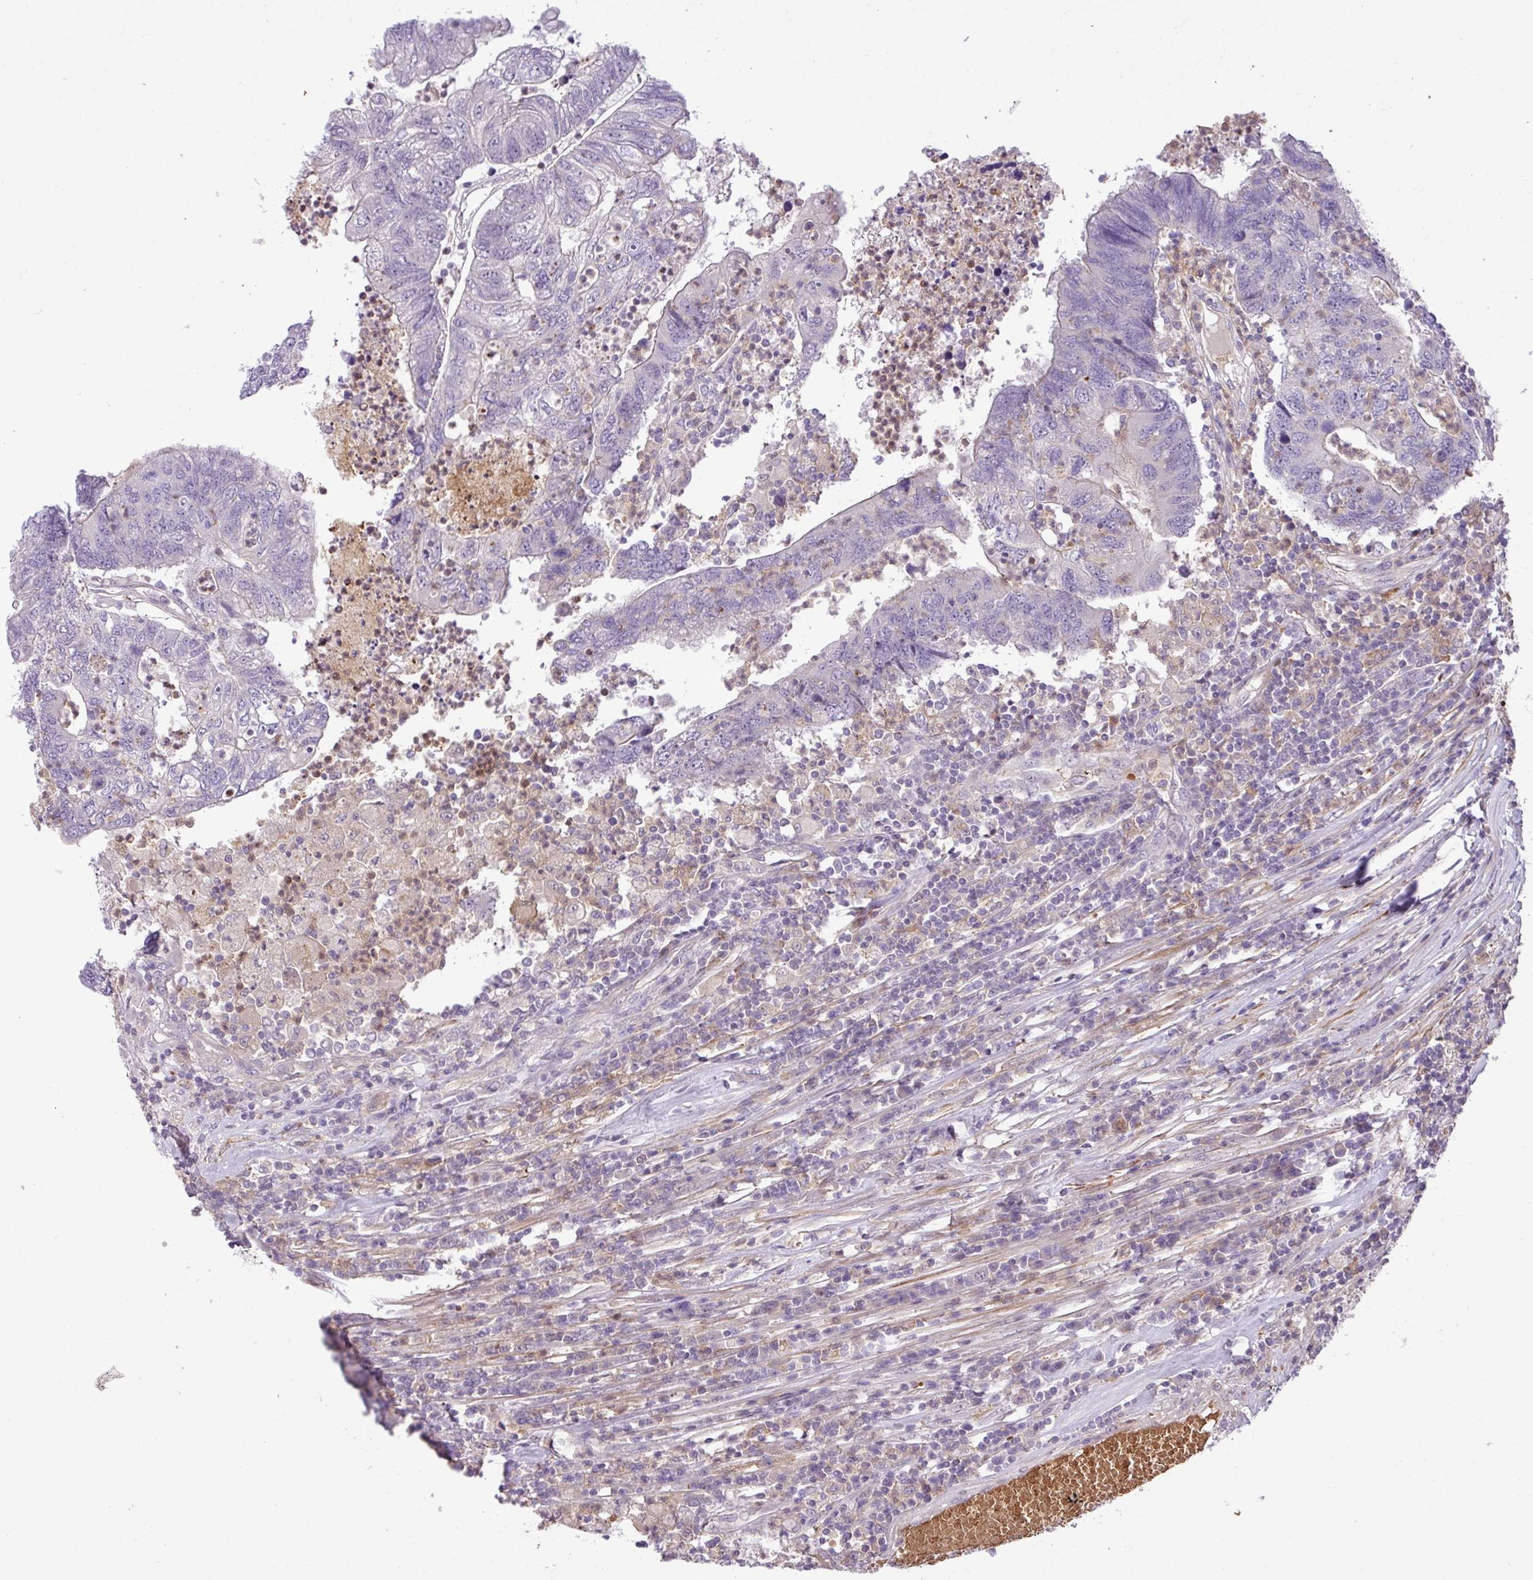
{"staining": {"intensity": "negative", "quantity": "none", "location": "none"}, "tissue": "colorectal cancer", "cell_type": "Tumor cells", "image_type": "cancer", "snomed": [{"axis": "morphology", "description": "Adenocarcinoma, NOS"}, {"axis": "topography", "description": "Colon"}], "caption": "Tumor cells are negative for brown protein staining in colorectal cancer. Brightfield microscopy of immunohistochemistry (IHC) stained with DAB (3,3'-diaminobenzidine) (brown) and hematoxylin (blue), captured at high magnification.", "gene": "NBEAL2", "patient": {"sex": "female", "age": 48}}